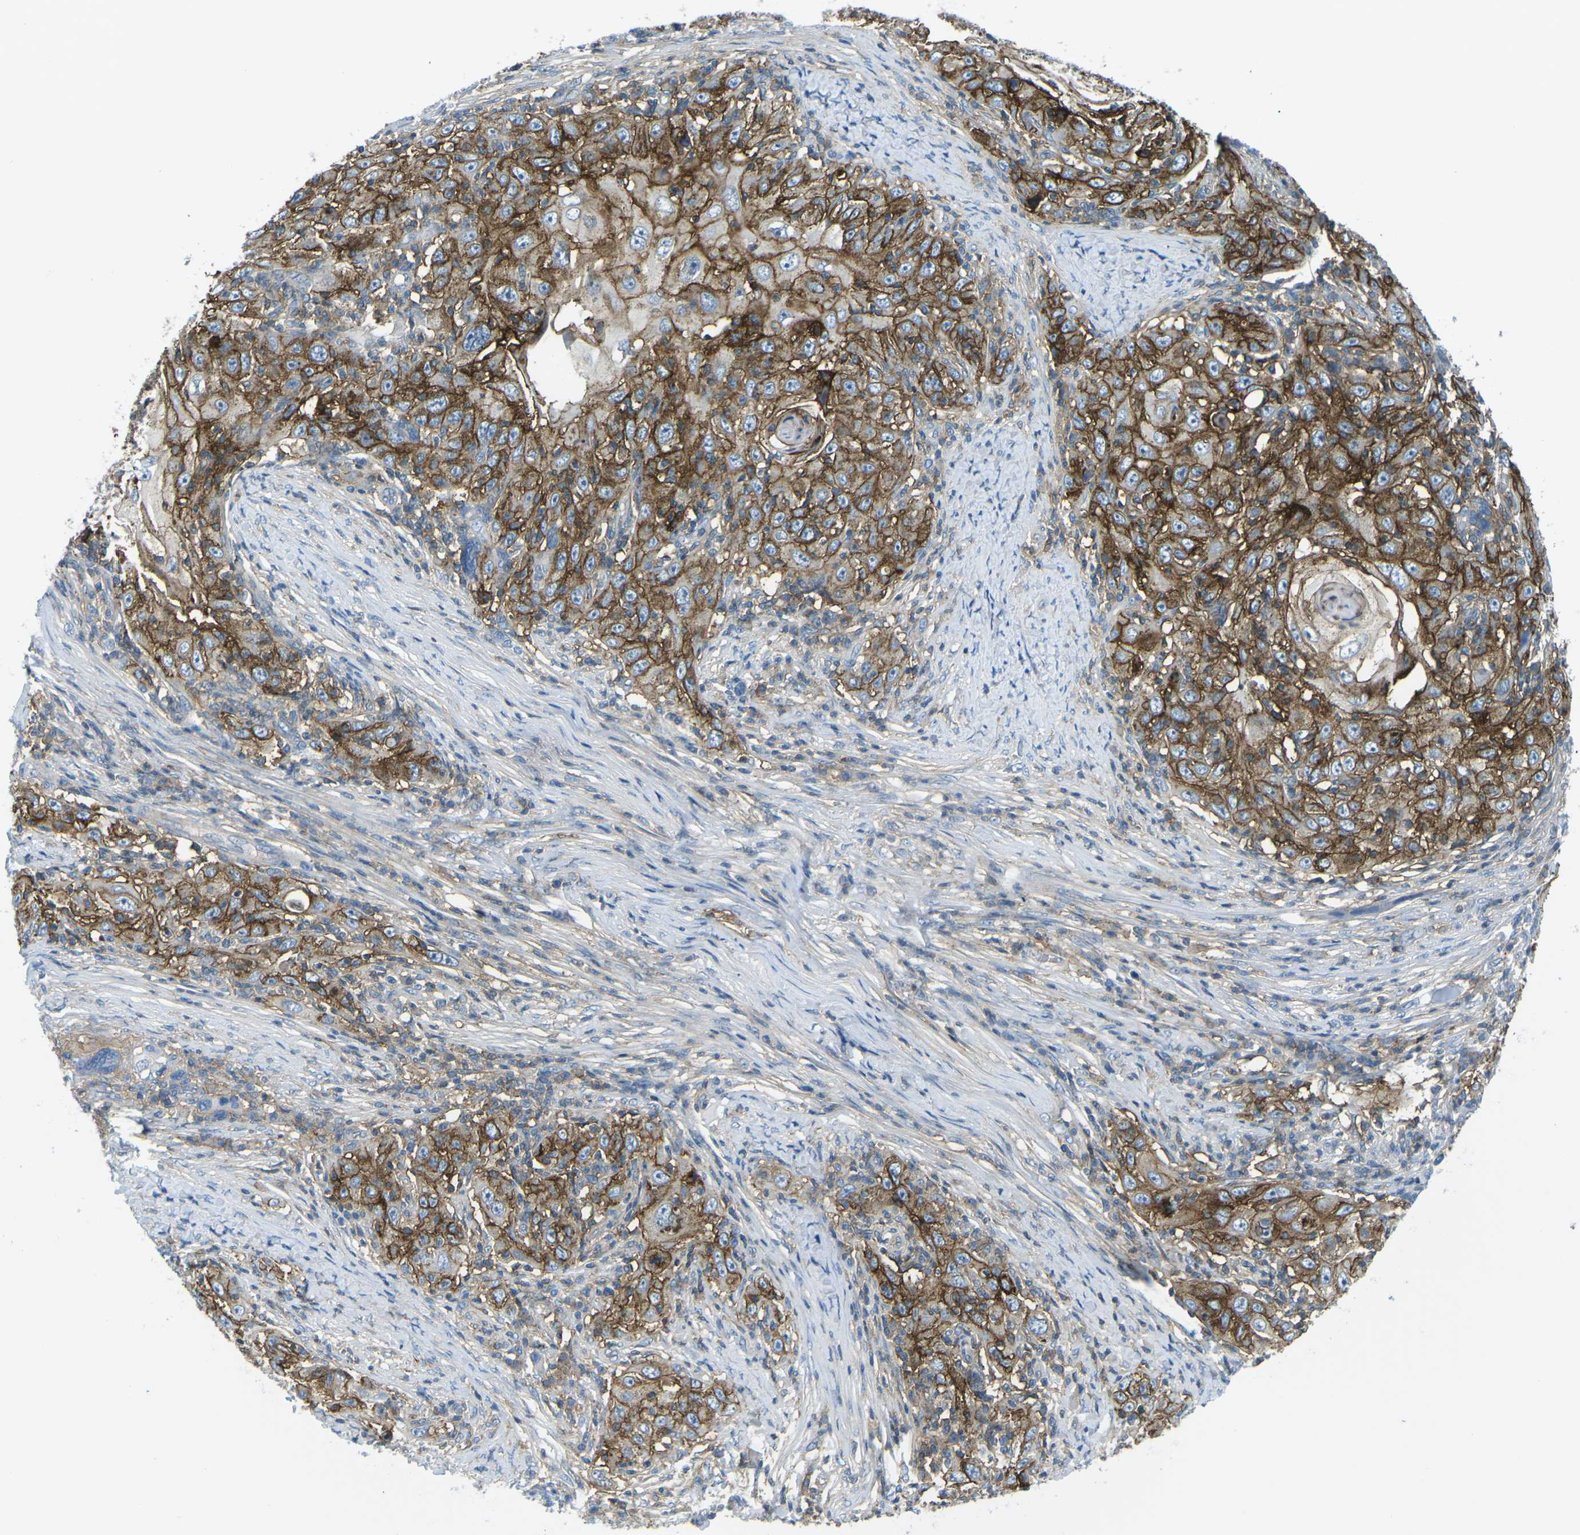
{"staining": {"intensity": "strong", "quantity": ">75%", "location": "cytoplasmic/membranous"}, "tissue": "skin cancer", "cell_type": "Tumor cells", "image_type": "cancer", "snomed": [{"axis": "morphology", "description": "Squamous cell carcinoma, NOS"}, {"axis": "topography", "description": "Skin"}], "caption": "Immunohistochemistry (IHC) of skin cancer (squamous cell carcinoma) exhibits high levels of strong cytoplasmic/membranous staining in approximately >75% of tumor cells.", "gene": "CD47", "patient": {"sex": "female", "age": 88}}